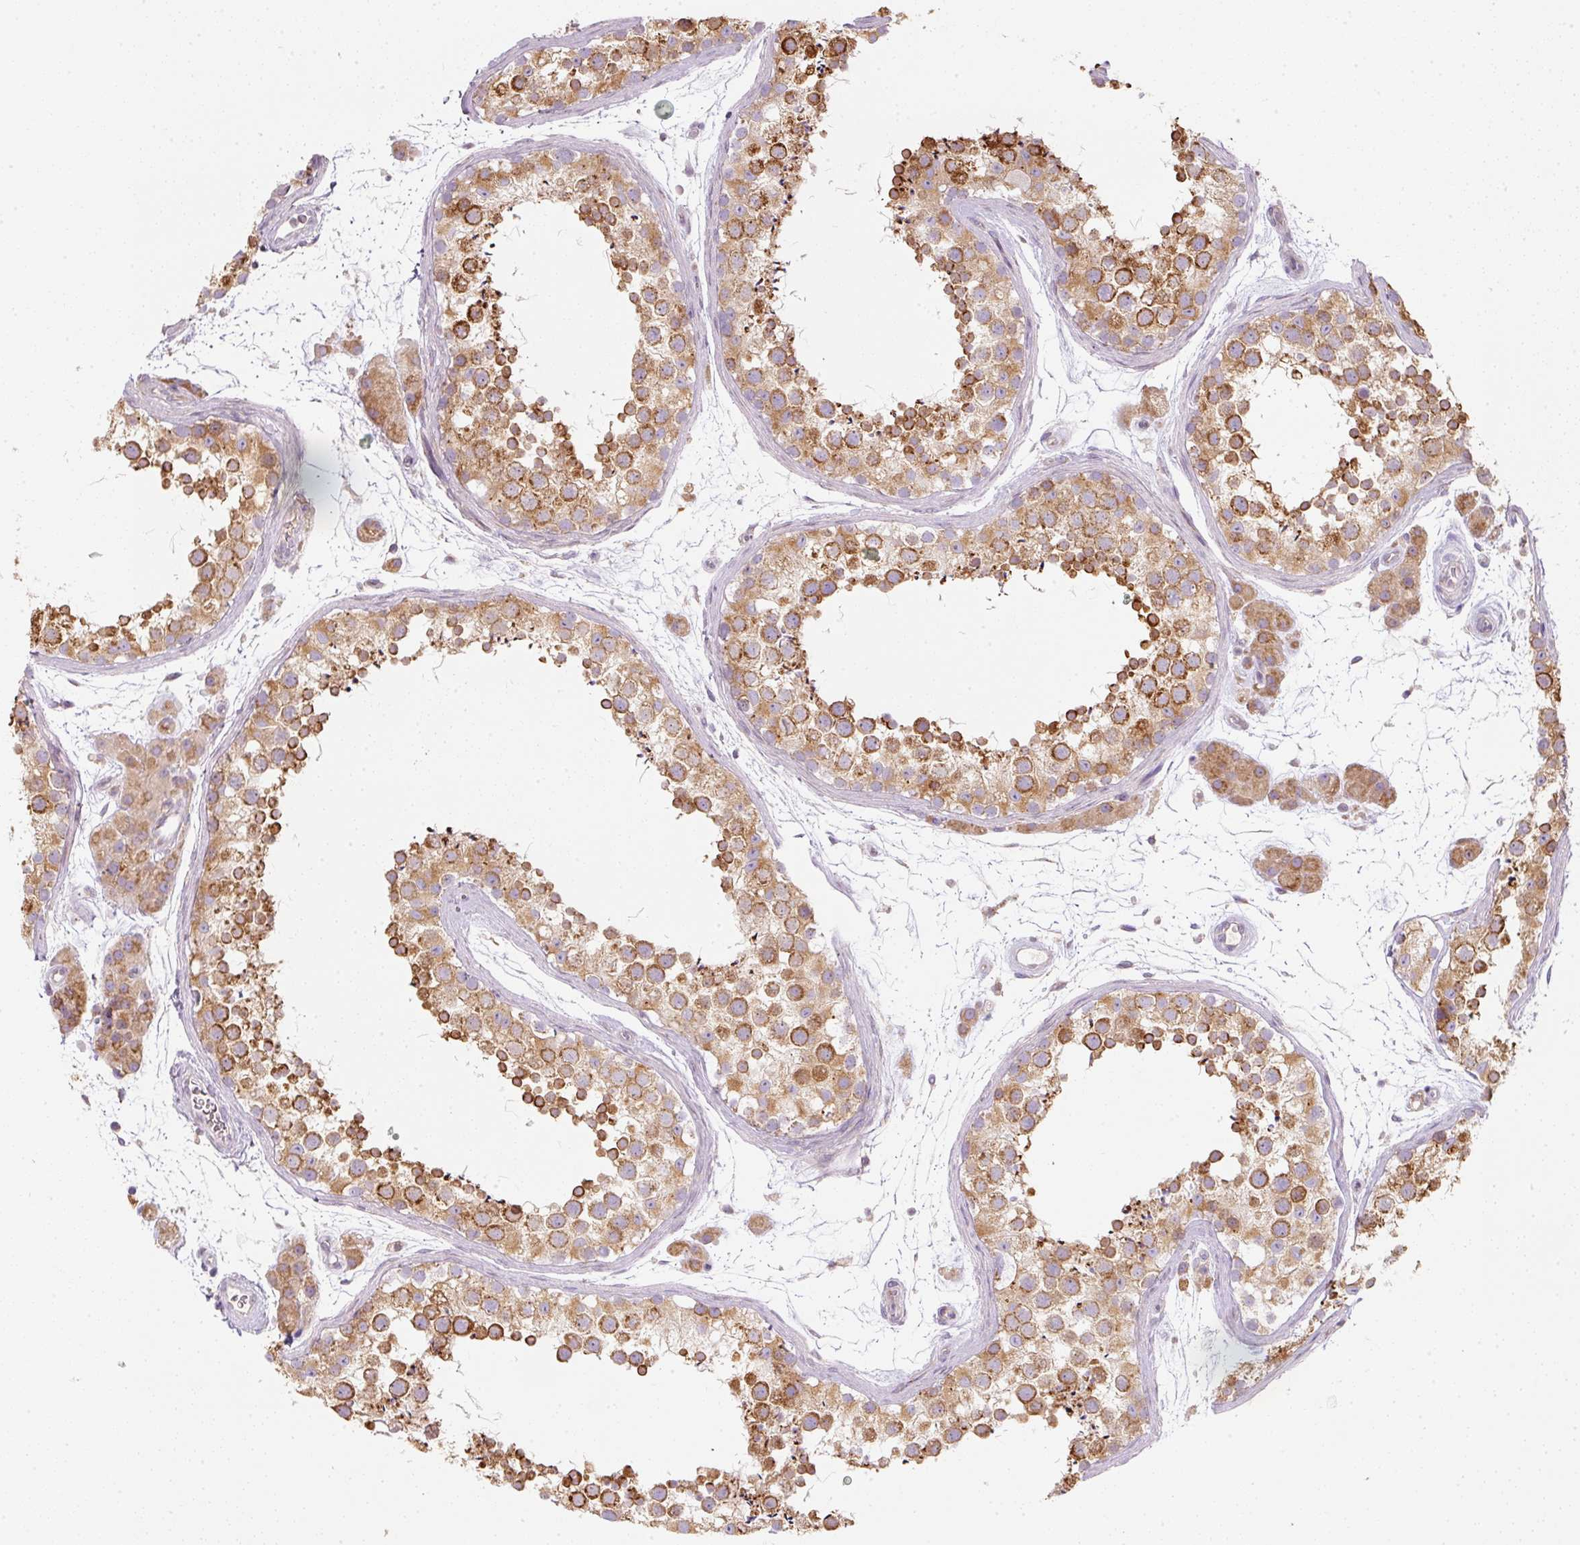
{"staining": {"intensity": "strong", "quantity": ">75%", "location": "cytoplasmic/membranous"}, "tissue": "testis", "cell_type": "Cells in seminiferous ducts", "image_type": "normal", "snomed": [{"axis": "morphology", "description": "Normal tissue, NOS"}, {"axis": "topography", "description": "Testis"}], "caption": "Immunohistochemical staining of benign human testis shows high levels of strong cytoplasmic/membranous staining in approximately >75% of cells in seminiferous ducts.", "gene": "MORN4", "patient": {"sex": "male", "age": 41}}